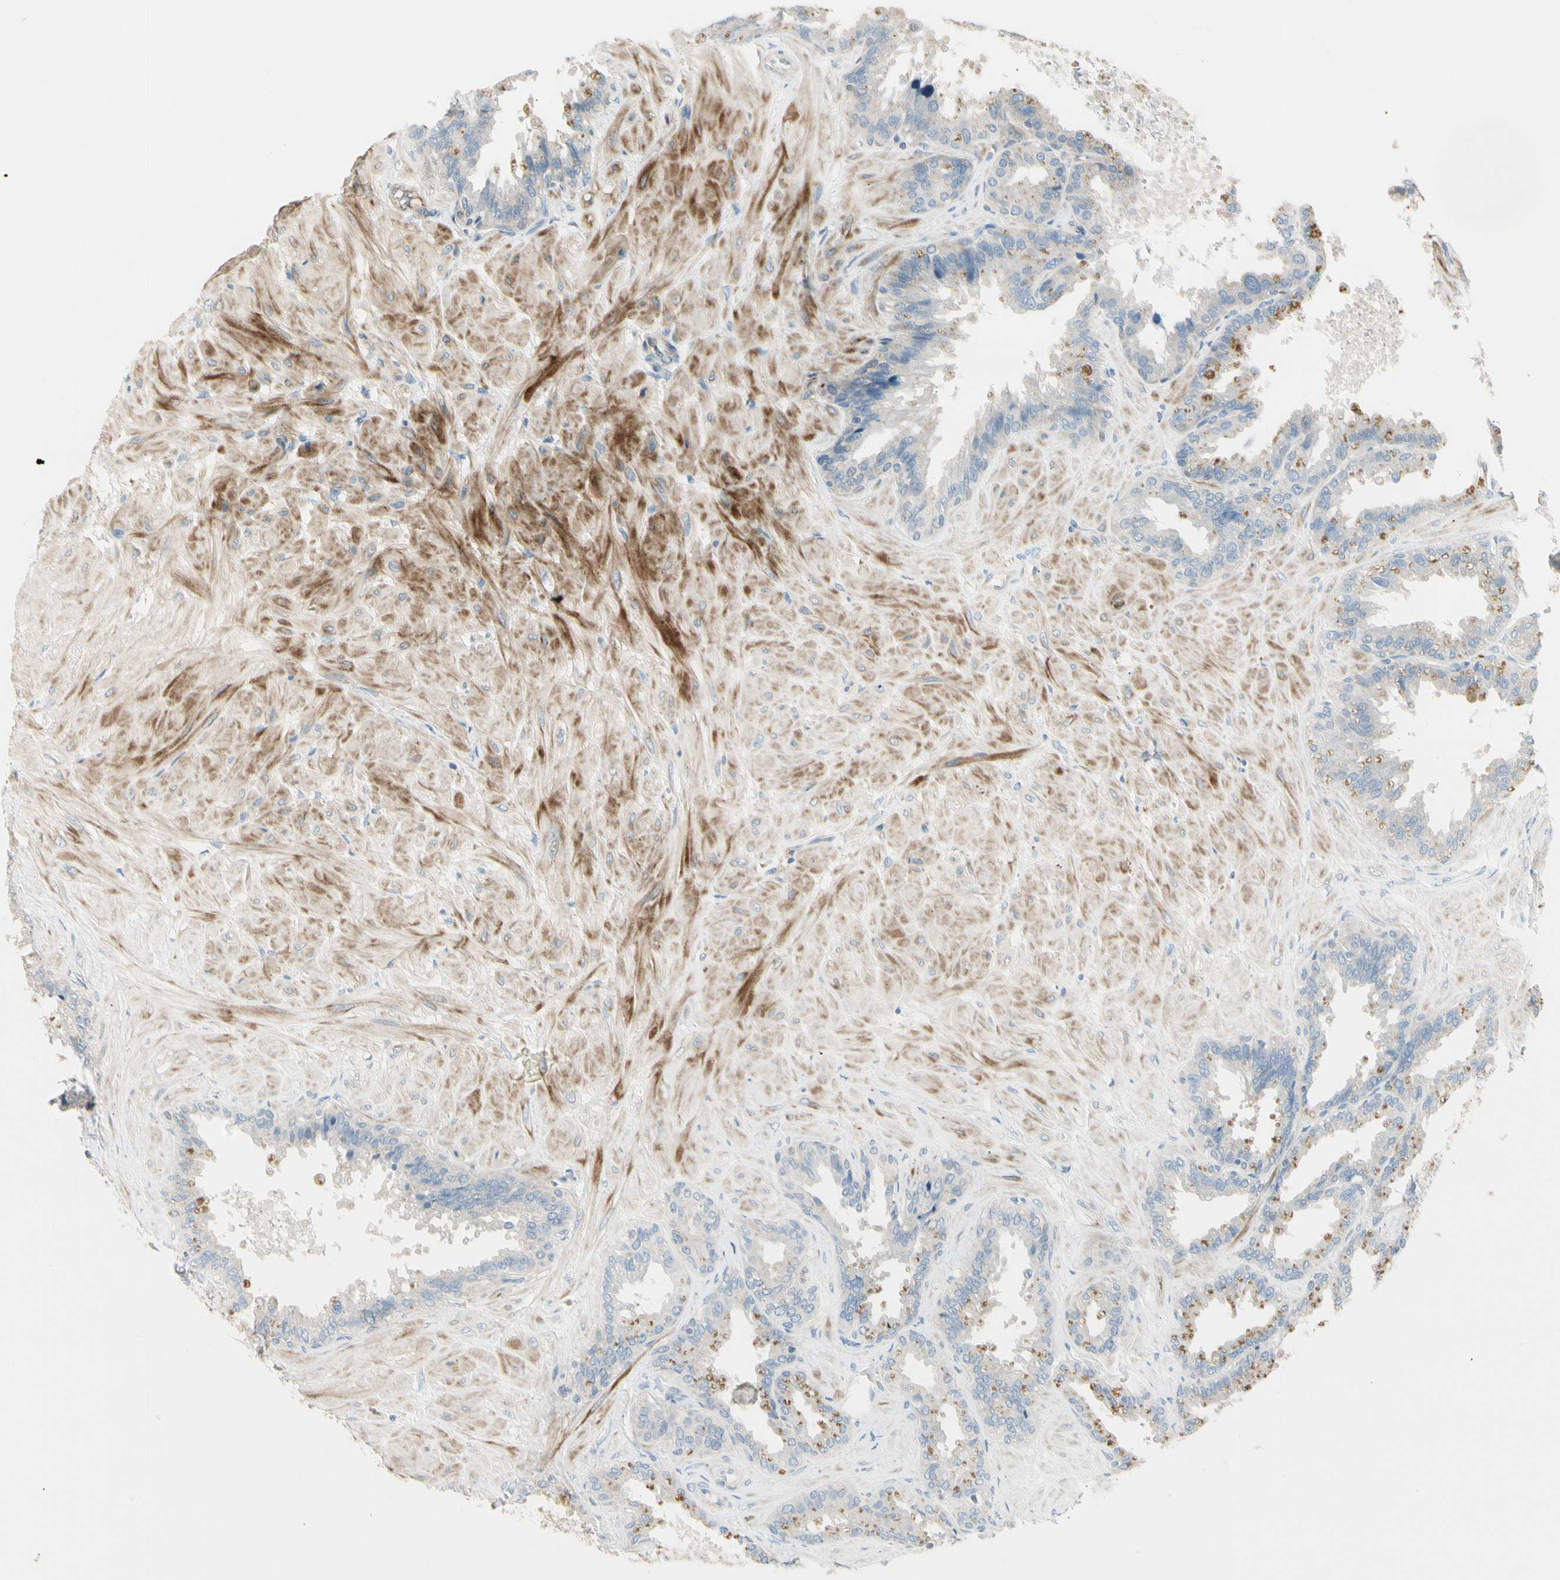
{"staining": {"intensity": "moderate", "quantity": "<25%", "location": "cytoplasmic/membranous"}, "tissue": "seminal vesicle", "cell_type": "Glandular cells", "image_type": "normal", "snomed": [{"axis": "morphology", "description": "Normal tissue, NOS"}, {"axis": "topography", "description": "Seminal veicle"}], "caption": "Protein expression analysis of unremarkable seminal vesicle shows moderate cytoplasmic/membranous positivity in about <25% of glandular cells. The staining was performed using DAB to visualize the protein expression in brown, while the nuclei were stained in blue with hematoxylin (Magnification: 20x).", "gene": "ADGRA3", "patient": {"sex": "male", "age": 46}}